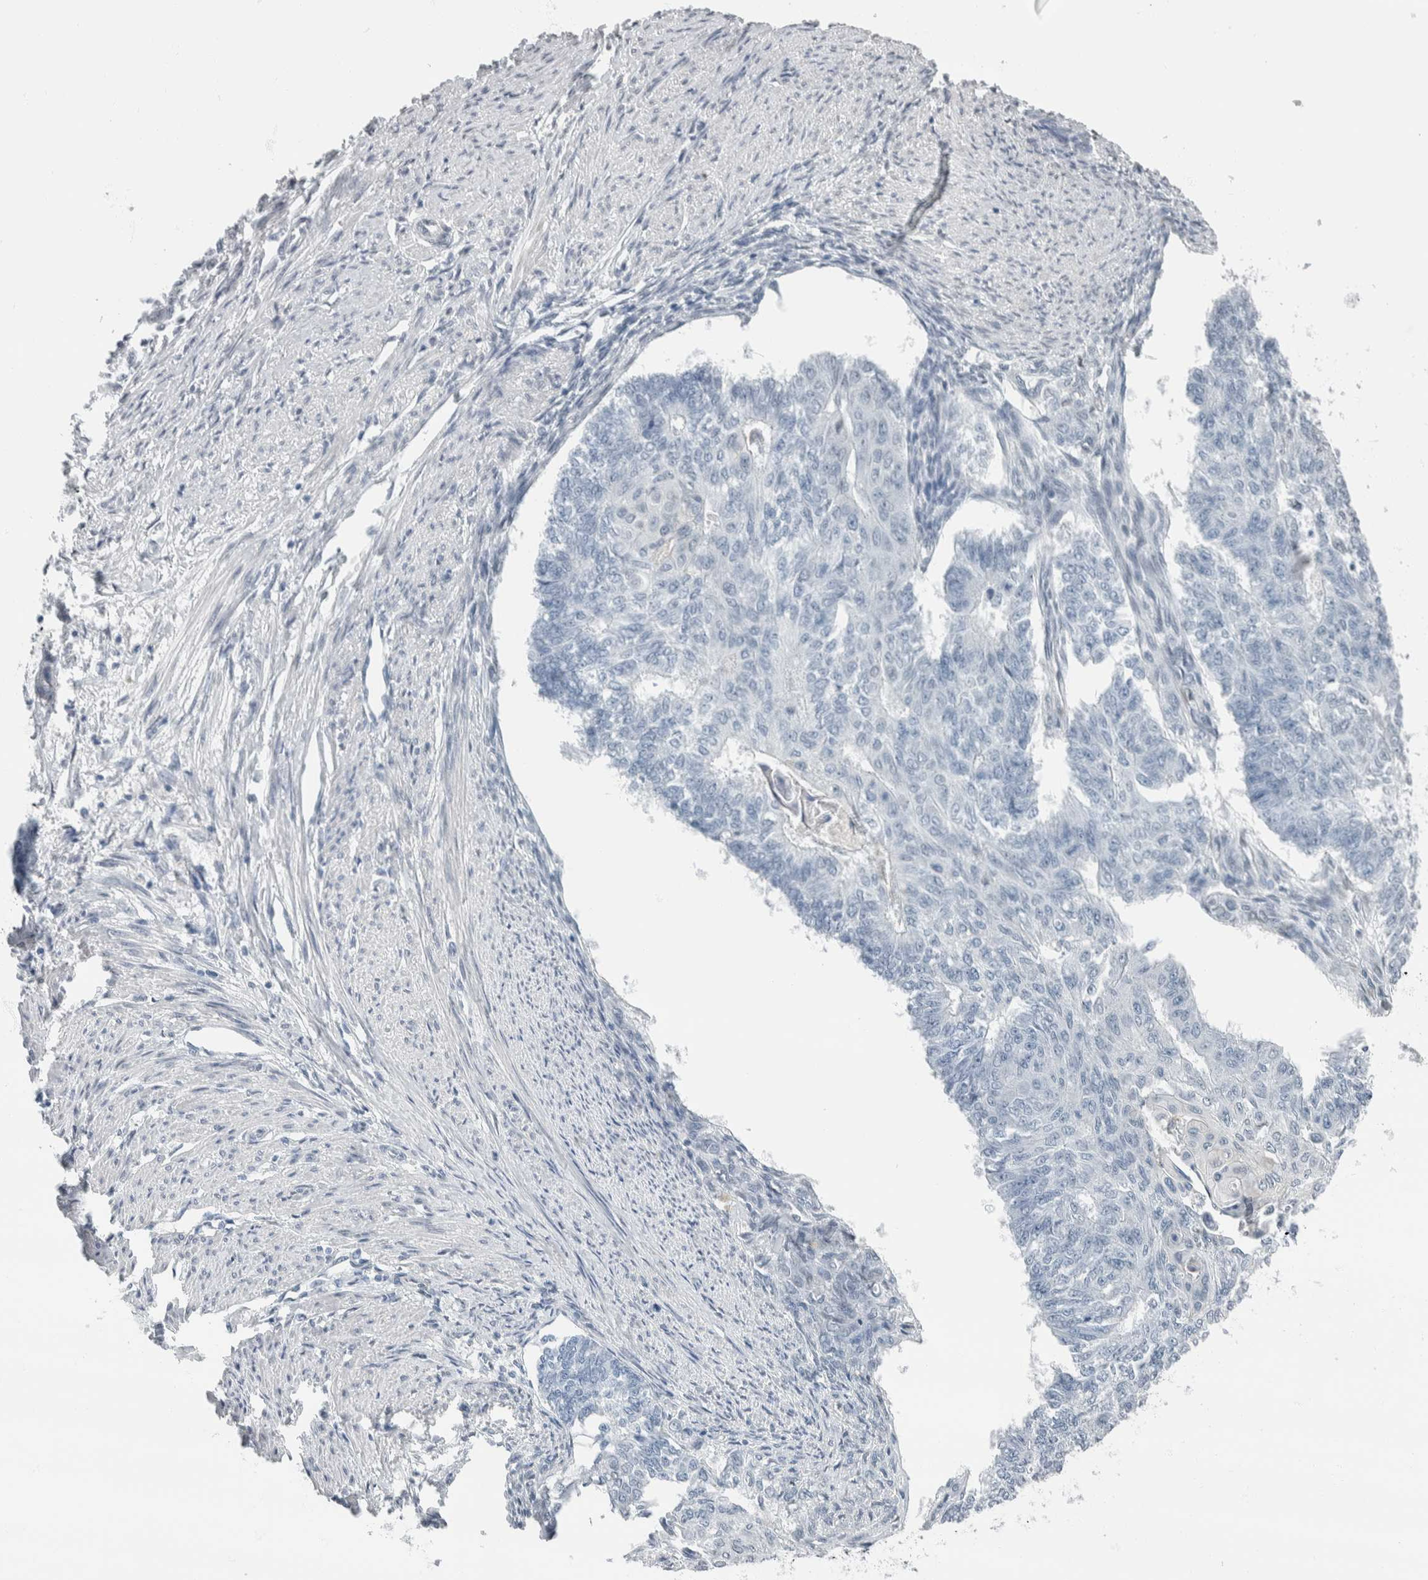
{"staining": {"intensity": "negative", "quantity": "none", "location": "none"}, "tissue": "endometrial cancer", "cell_type": "Tumor cells", "image_type": "cancer", "snomed": [{"axis": "morphology", "description": "Adenocarcinoma, NOS"}, {"axis": "topography", "description": "Endometrium"}], "caption": "IHC of human endometrial adenocarcinoma displays no positivity in tumor cells.", "gene": "NEFM", "patient": {"sex": "female", "age": 32}}